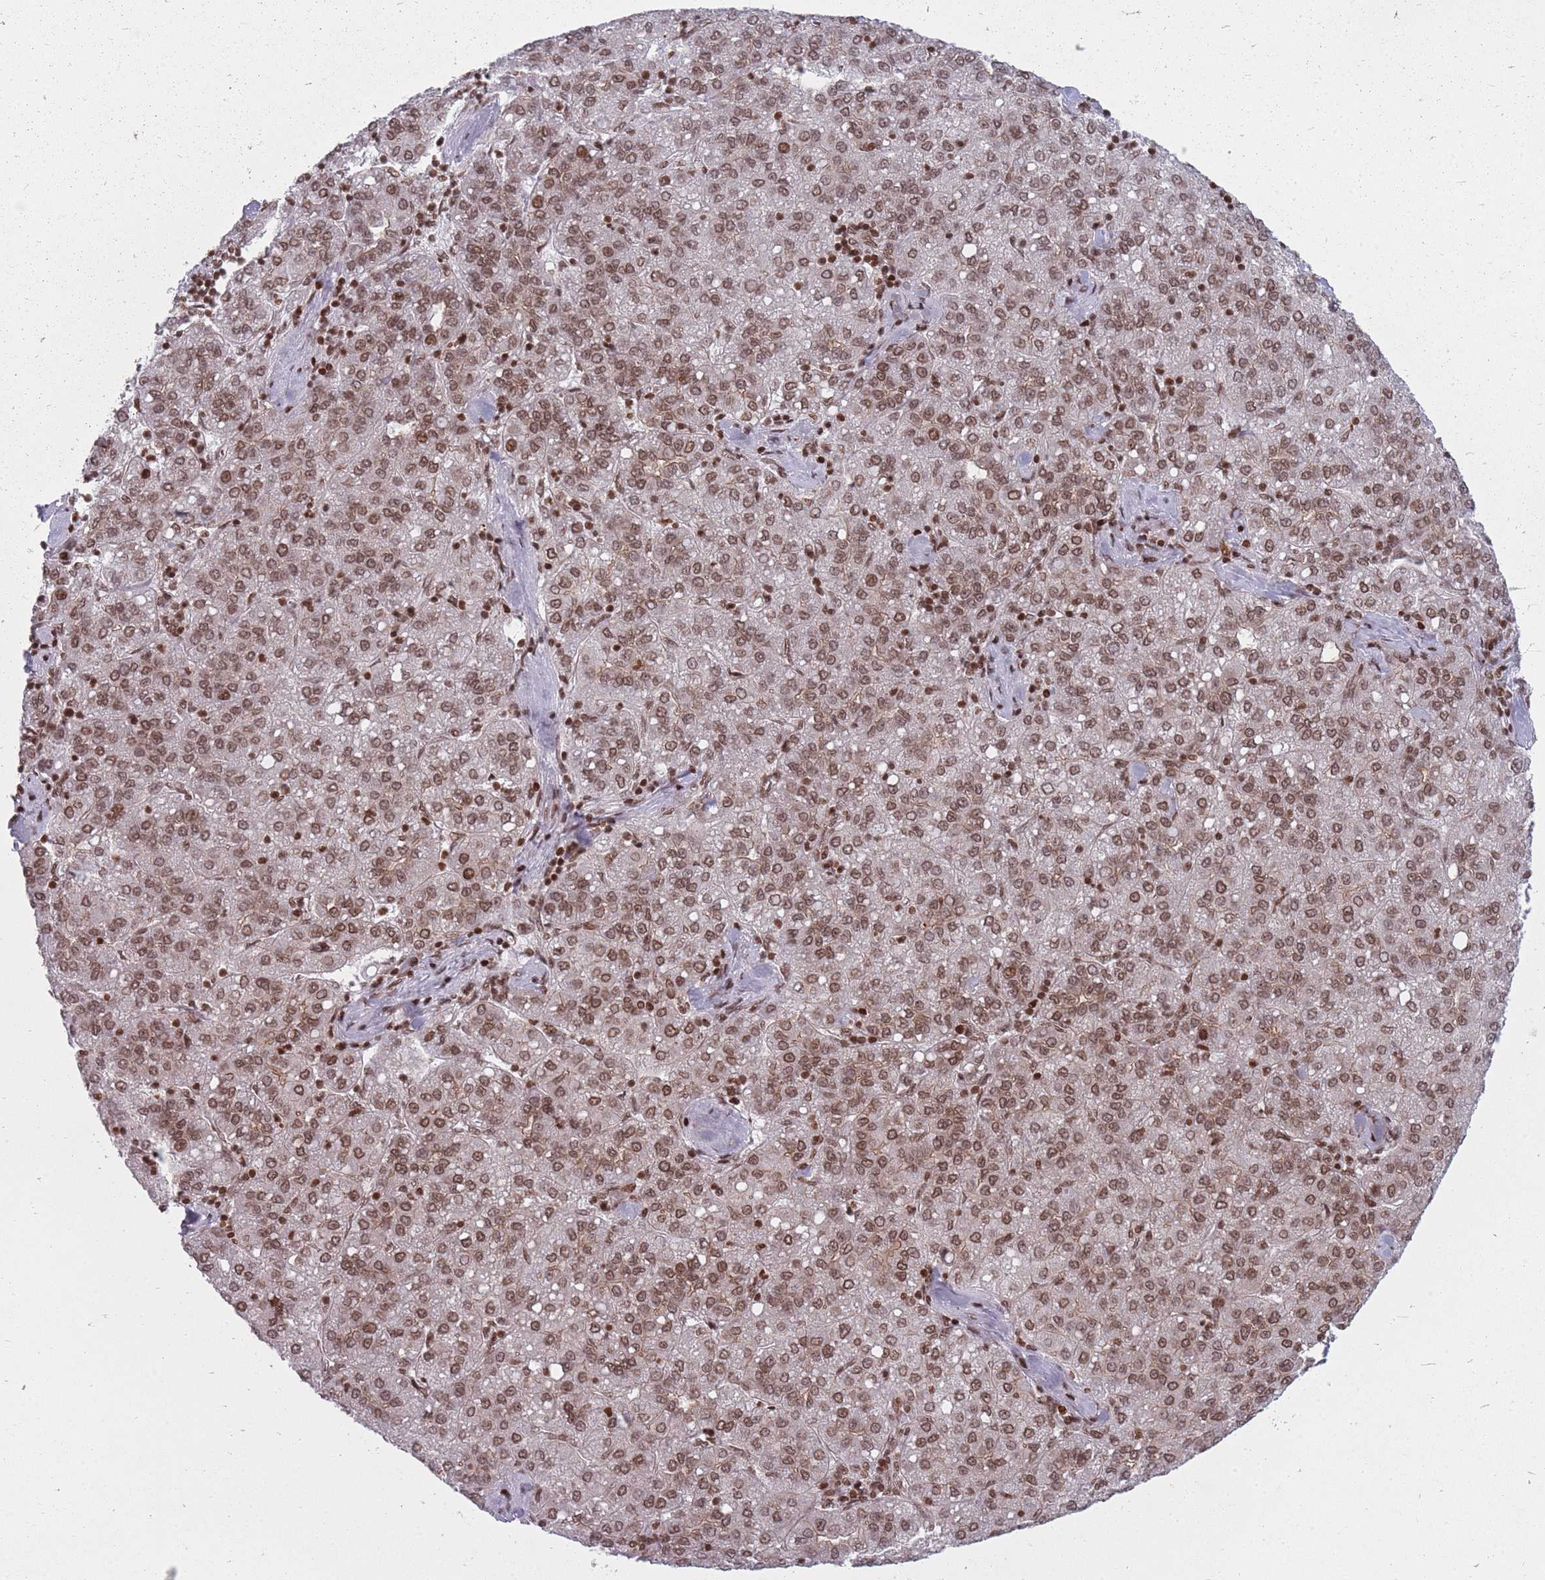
{"staining": {"intensity": "moderate", "quantity": ">75%", "location": "nuclear"}, "tissue": "liver cancer", "cell_type": "Tumor cells", "image_type": "cancer", "snomed": [{"axis": "morphology", "description": "Carcinoma, Hepatocellular, NOS"}, {"axis": "topography", "description": "Liver"}], "caption": "Protein staining of liver cancer tissue demonstrates moderate nuclear staining in approximately >75% of tumor cells.", "gene": "TMC6", "patient": {"sex": "male", "age": 65}}